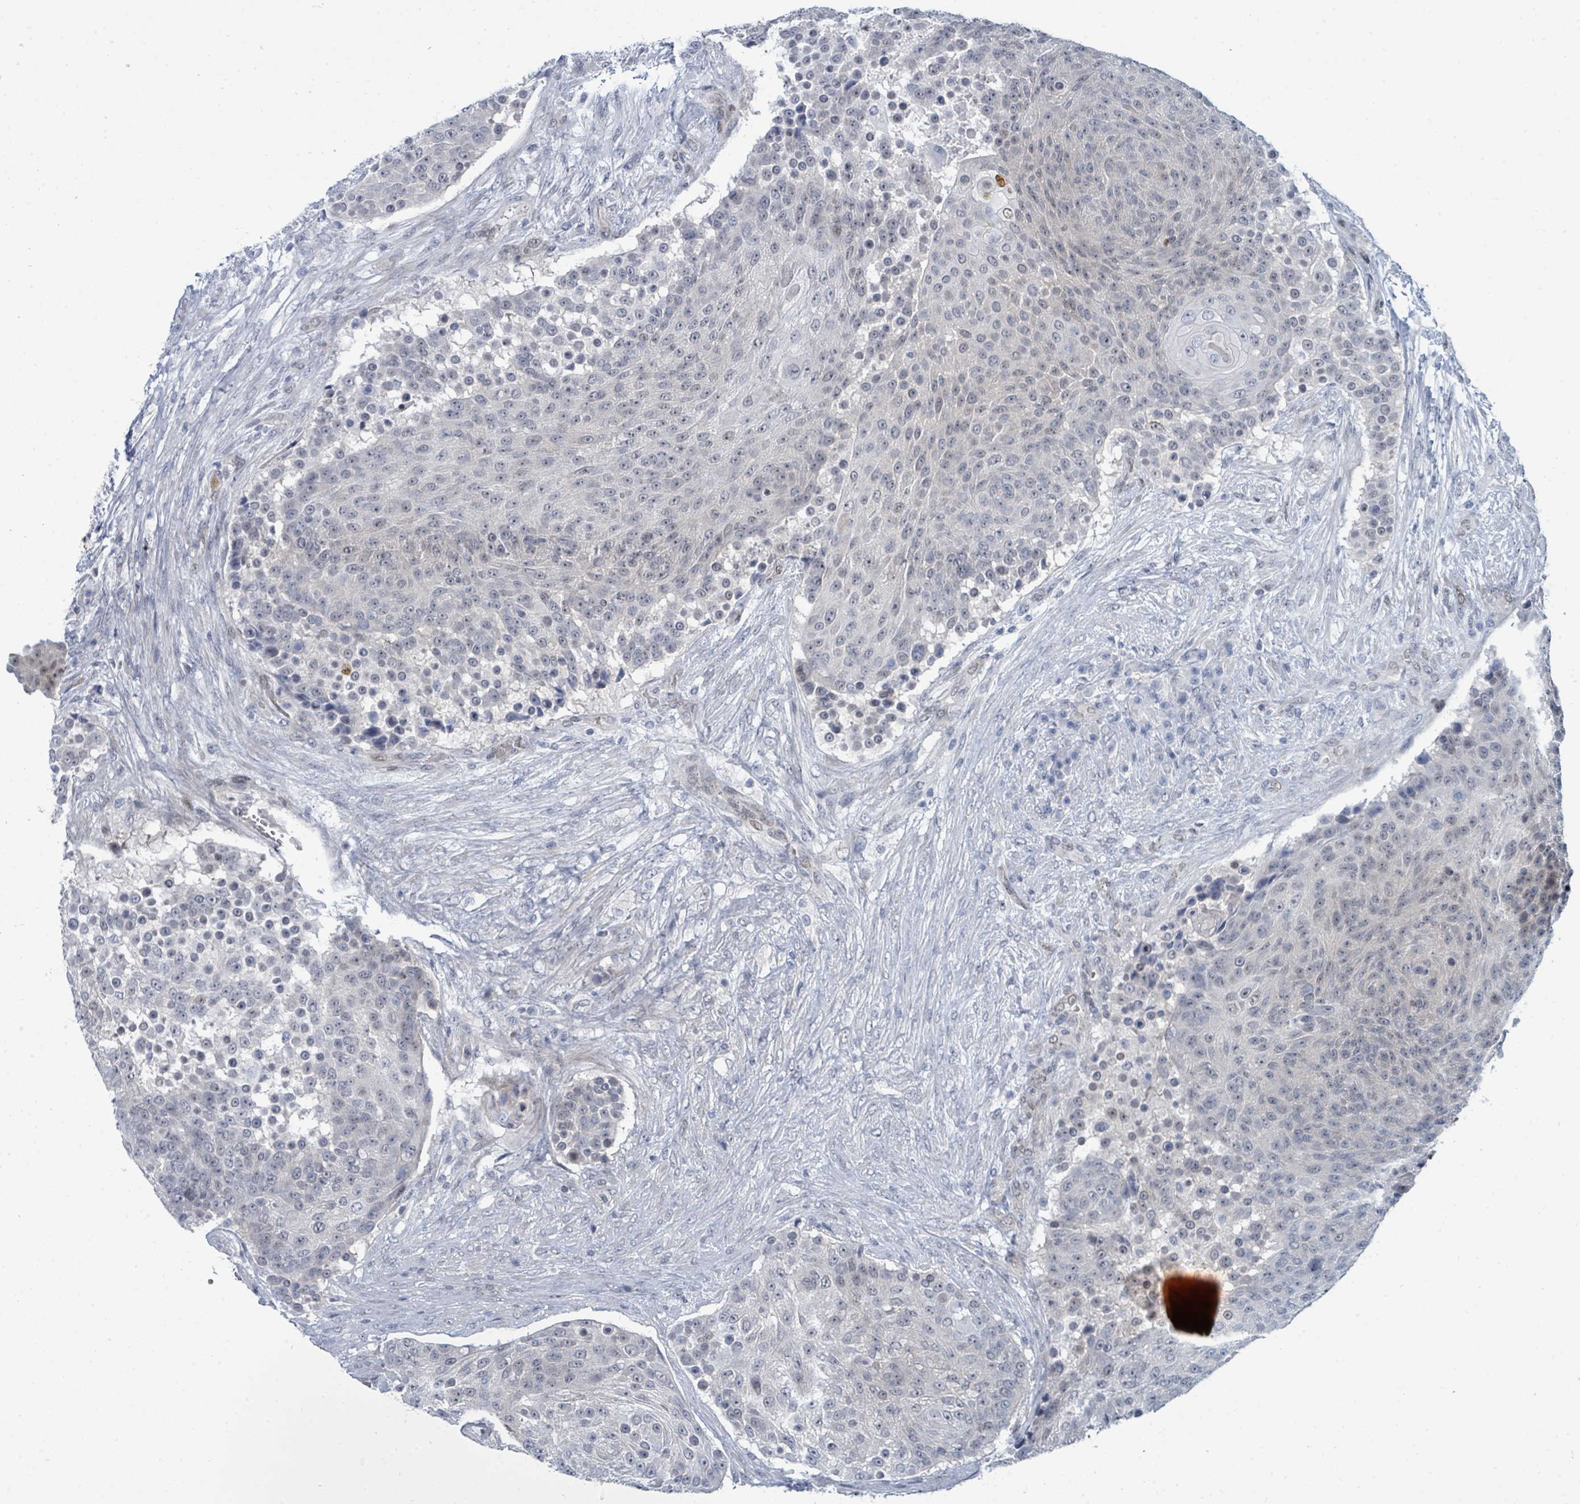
{"staining": {"intensity": "negative", "quantity": "none", "location": "none"}, "tissue": "urothelial cancer", "cell_type": "Tumor cells", "image_type": "cancer", "snomed": [{"axis": "morphology", "description": "Urothelial carcinoma, High grade"}, {"axis": "topography", "description": "Urinary bladder"}], "caption": "Urothelial cancer stained for a protein using immunohistochemistry exhibits no positivity tumor cells.", "gene": "SUMO4", "patient": {"sex": "female", "age": 63}}